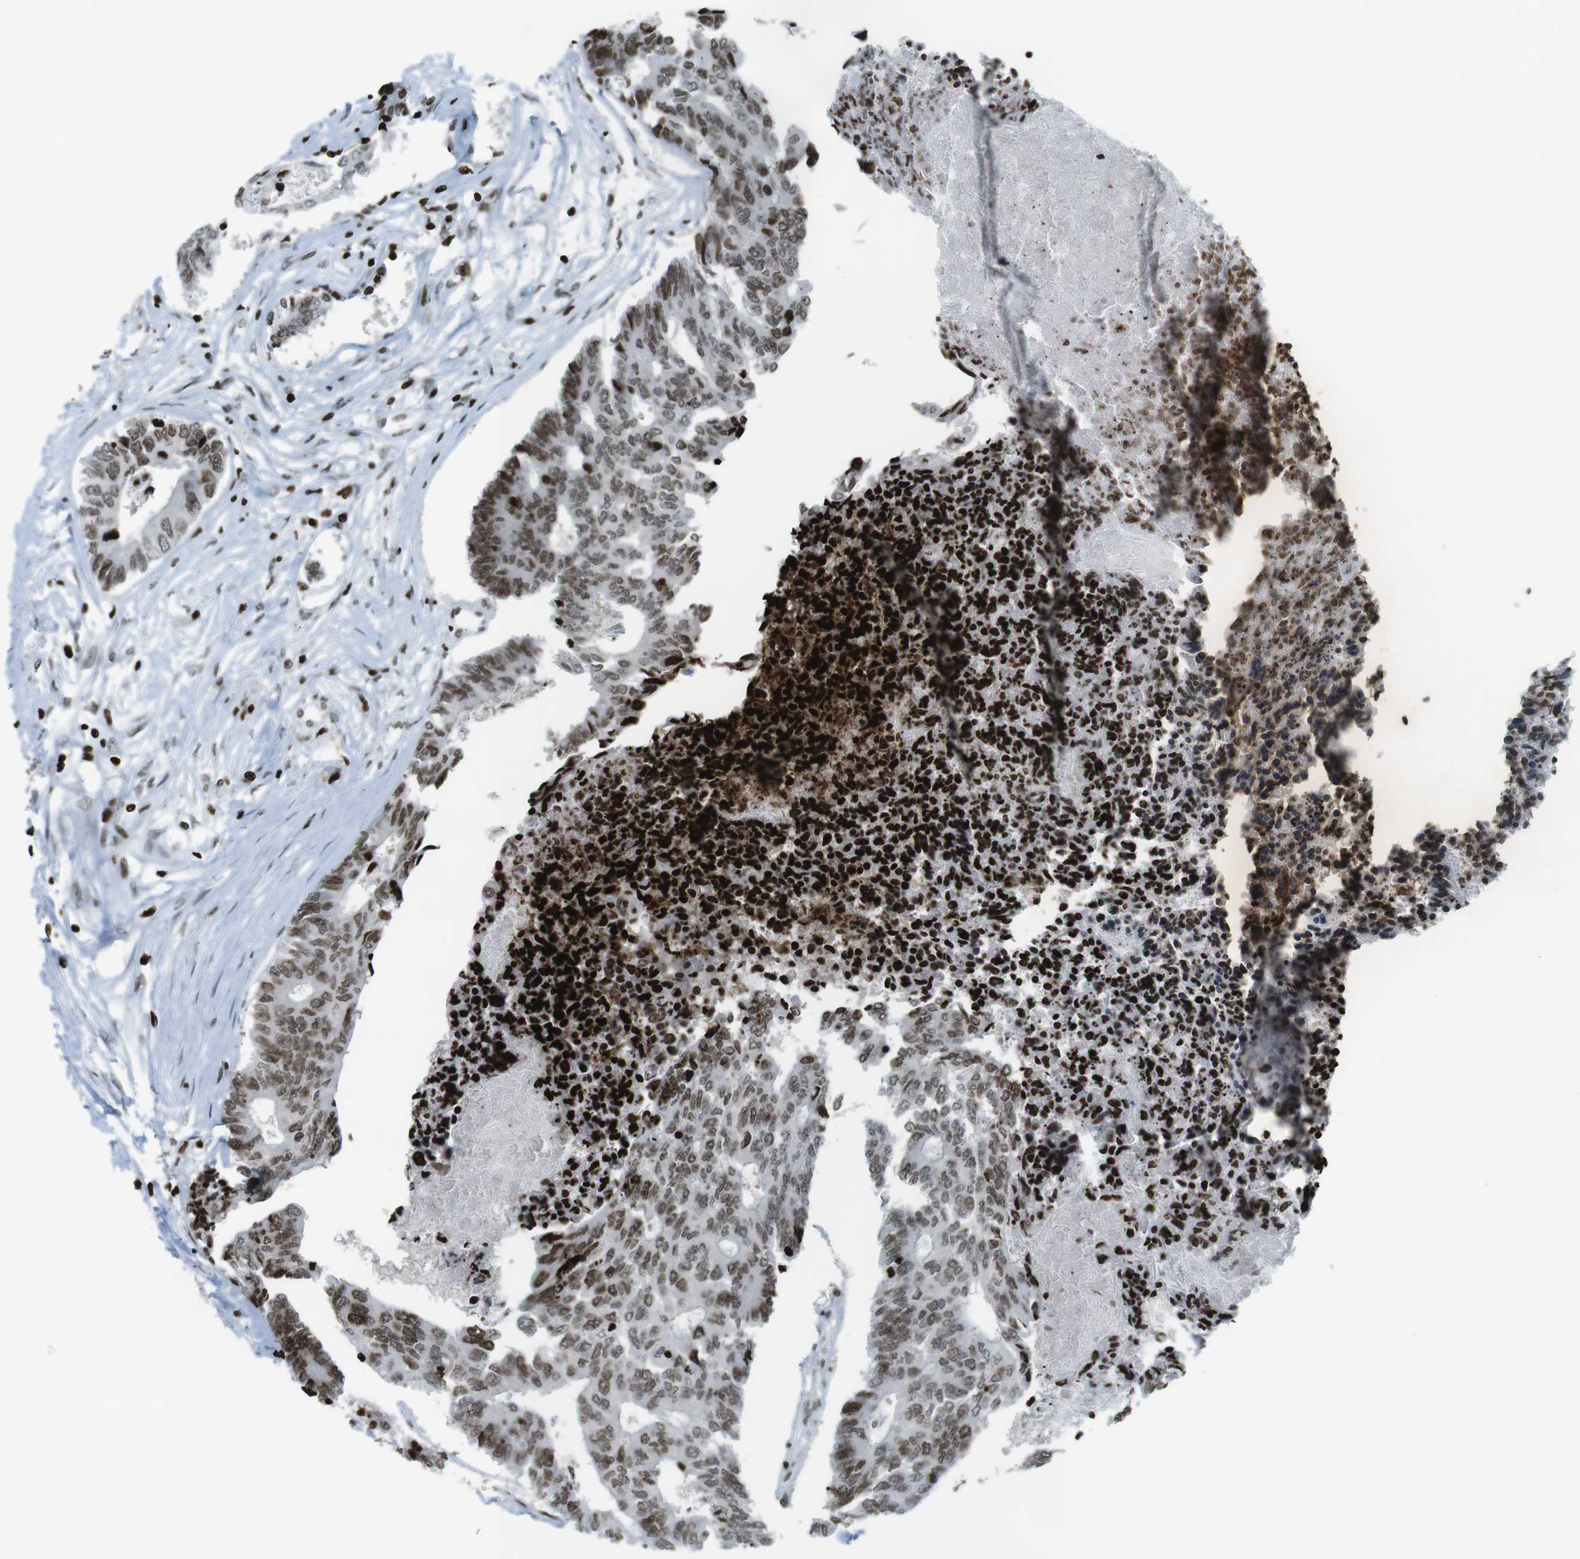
{"staining": {"intensity": "moderate", "quantity": ">75%", "location": "nuclear"}, "tissue": "colorectal cancer", "cell_type": "Tumor cells", "image_type": "cancer", "snomed": [{"axis": "morphology", "description": "Adenocarcinoma, NOS"}, {"axis": "topography", "description": "Rectum"}], "caption": "A photomicrograph of colorectal cancer (adenocarcinoma) stained for a protein reveals moderate nuclear brown staining in tumor cells. (Brightfield microscopy of DAB IHC at high magnification).", "gene": "H2AC8", "patient": {"sex": "male", "age": 63}}